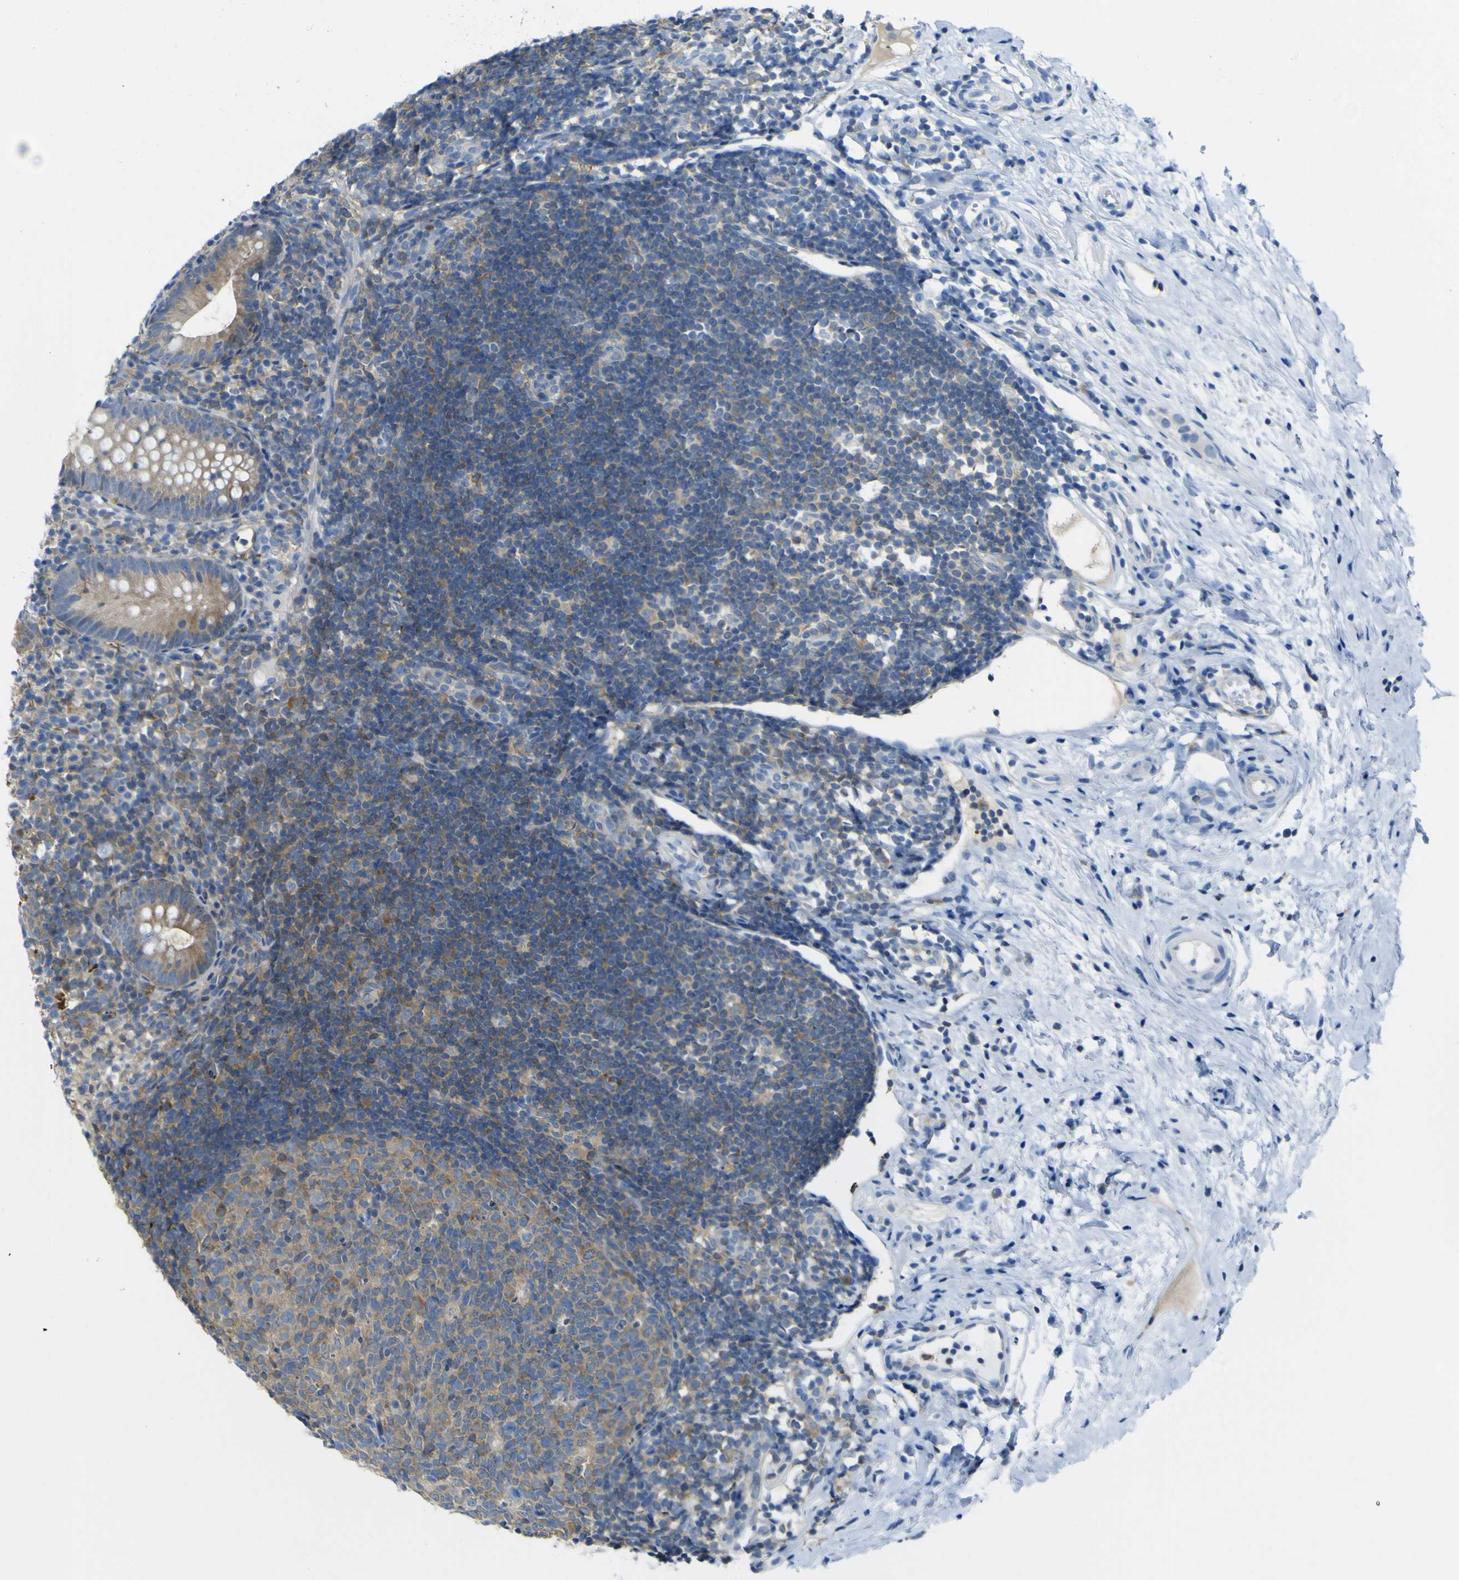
{"staining": {"intensity": "moderate", "quantity": "25%-75%", "location": "cytoplasmic/membranous"}, "tissue": "appendix", "cell_type": "Glandular cells", "image_type": "normal", "snomed": [{"axis": "morphology", "description": "Normal tissue, NOS"}, {"axis": "topography", "description": "Appendix"}], "caption": "Immunohistochemistry histopathology image of normal appendix stained for a protein (brown), which displays medium levels of moderate cytoplasmic/membranous expression in about 25%-75% of glandular cells.", "gene": "ABHD3", "patient": {"sex": "female", "age": 20}}